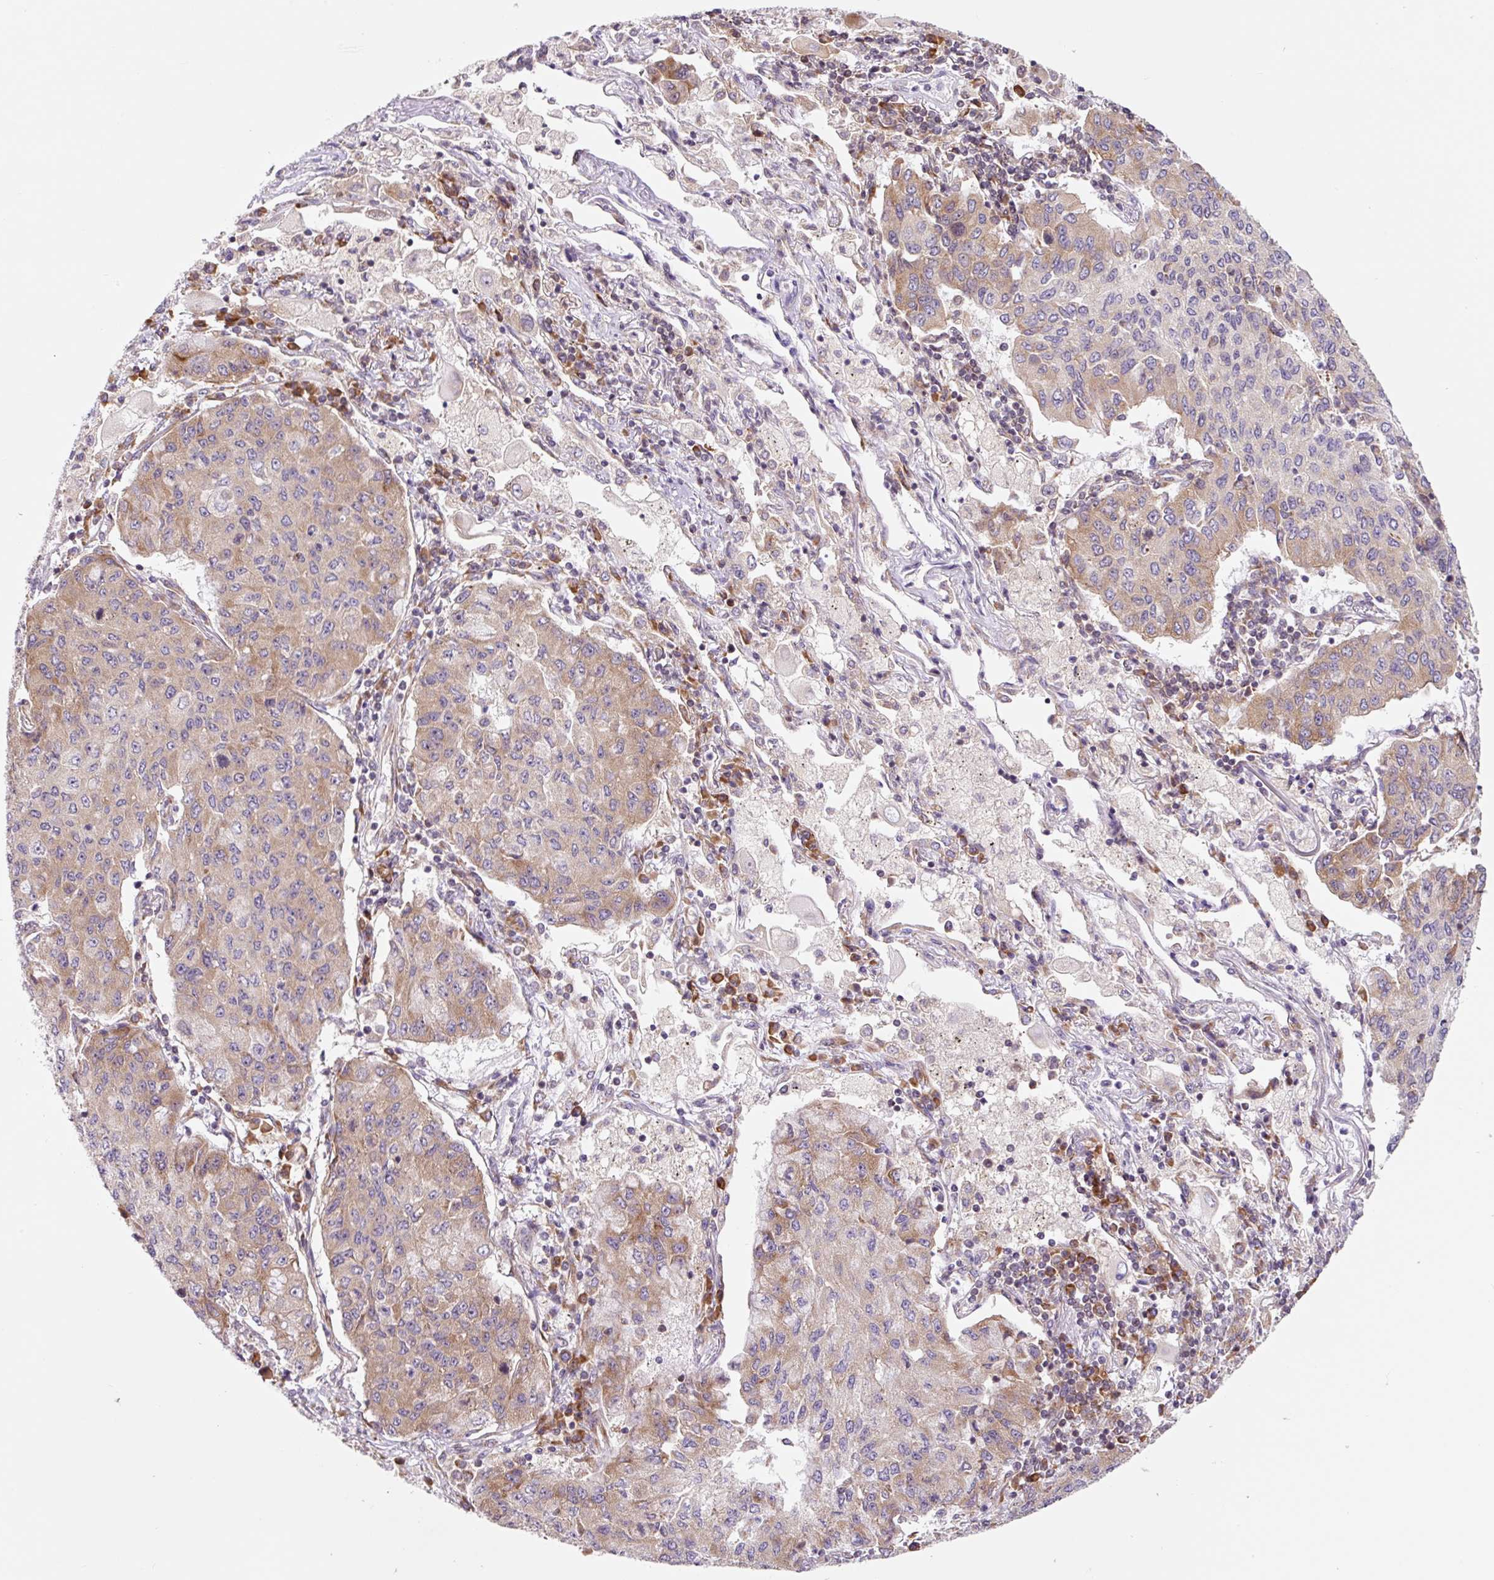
{"staining": {"intensity": "moderate", "quantity": "25%-75%", "location": "cytoplasmic/membranous"}, "tissue": "lung cancer", "cell_type": "Tumor cells", "image_type": "cancer", "snomed": [{"axis": "morphology", "description": "Squamous cell carcinoma, NOS"}, {"axis": "topography", "description": "Lung"}], "caption": "This histopathology image shows immunohistochemistry (IHC) staining of lung cancer, with medium moderate cytoplasmic/membranous expression in about 25%-75% of tumor cells.", "gene": "RPL41", "patient": {"sex": "male", "age": 74}}